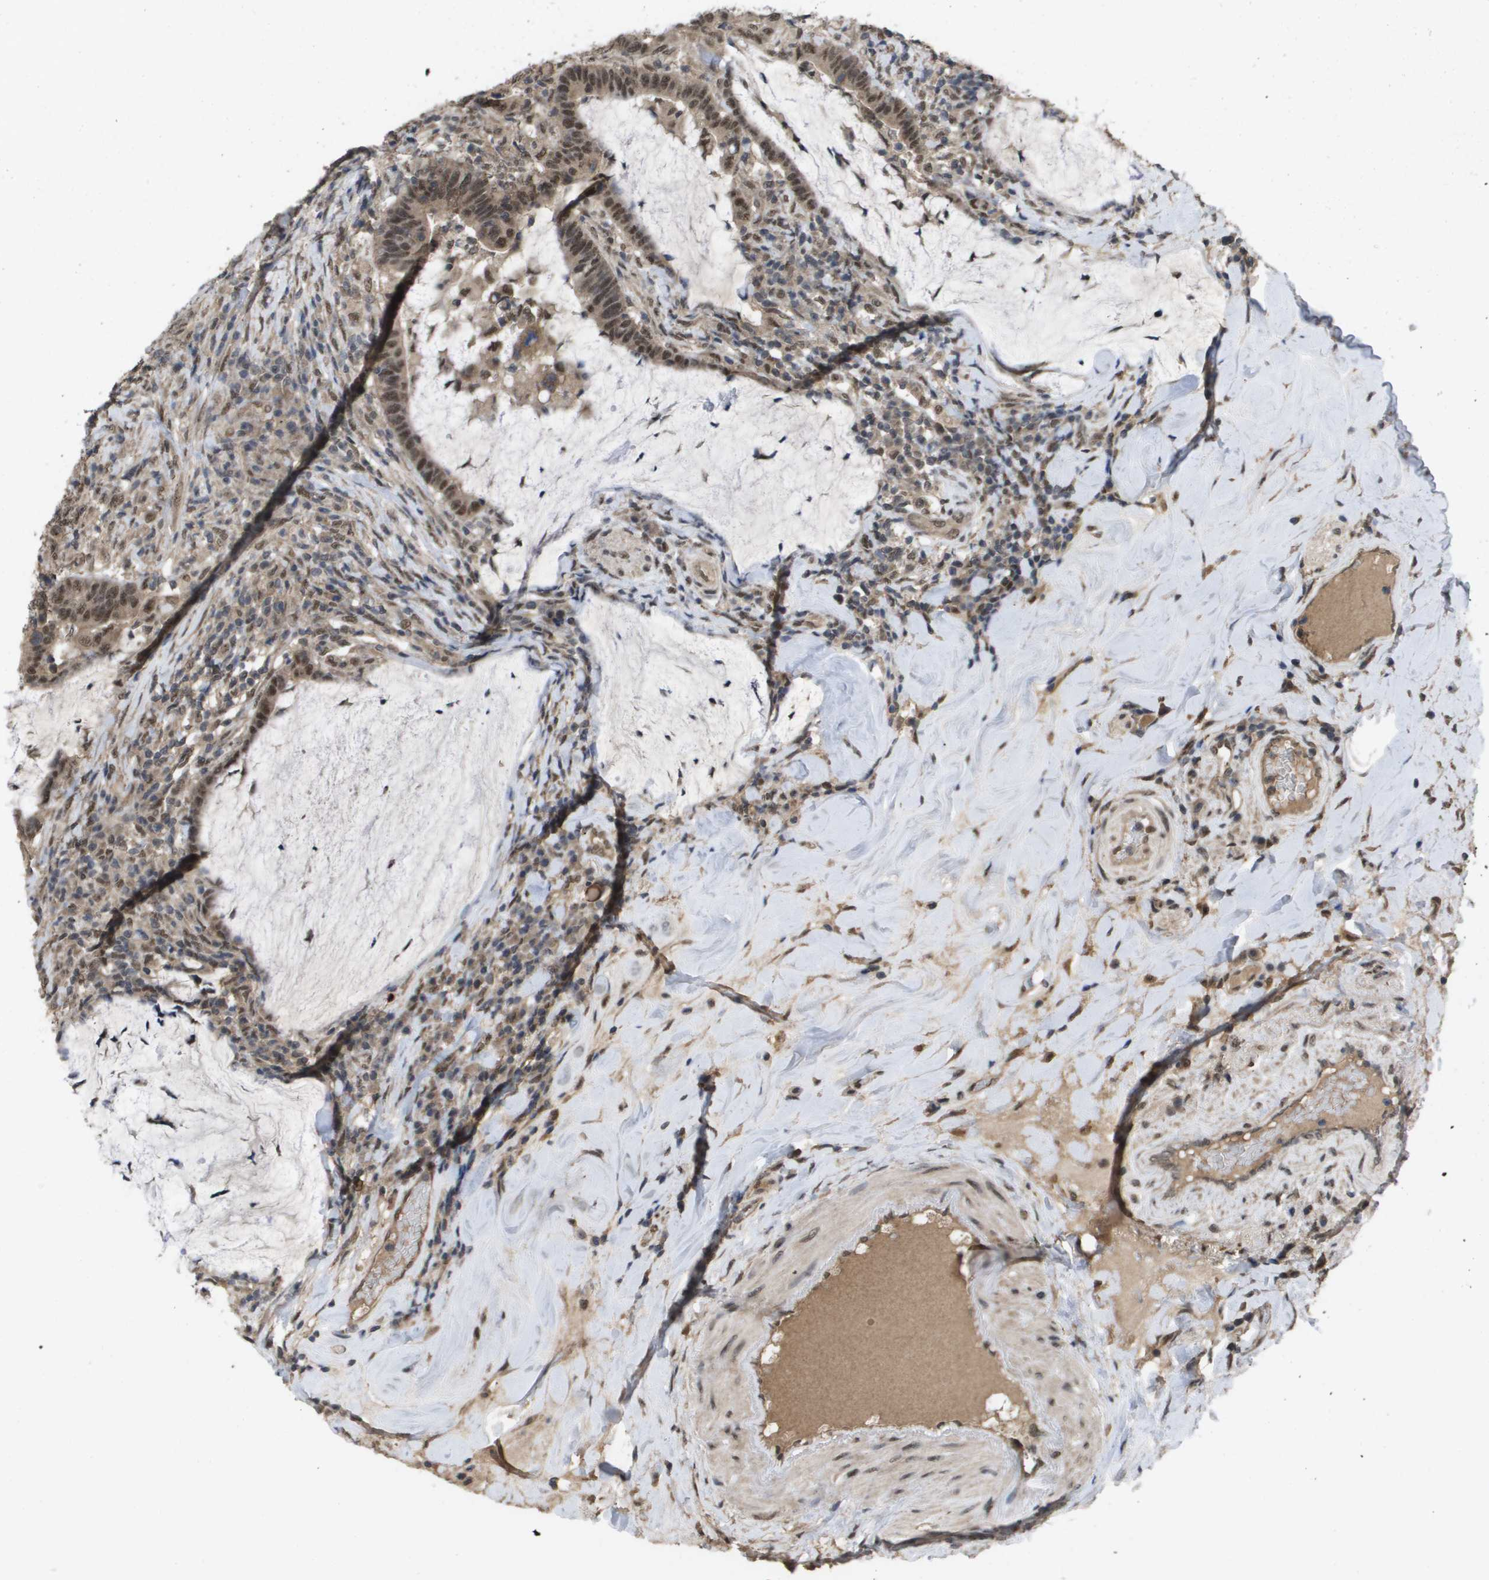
{"staining": {"intensity": "strong", "quantity": ">75%", "location": "cytoplasmic/membranous,nuclear"}, "tissue": "colorectal cancer", "cell_type": "Tumor cells", "image_type": "cancer", "snomed": [{"axis": "morphology", "description": "Normal tissue, NOS"}, {"axis": "morphology", "description": "Adenocarcinoma, NOS"}, {"axis": "topography", "description": "Colon"}], "caption": "This histopathology image shows IHC staining of human adenocarcinoma (colorectal), with high strong cytoplasmic/membranous and nuclear expression in about >75% of tumor cells.", "gene": "AMBRA1", "patient": {"sex": "female", "age": 66}}